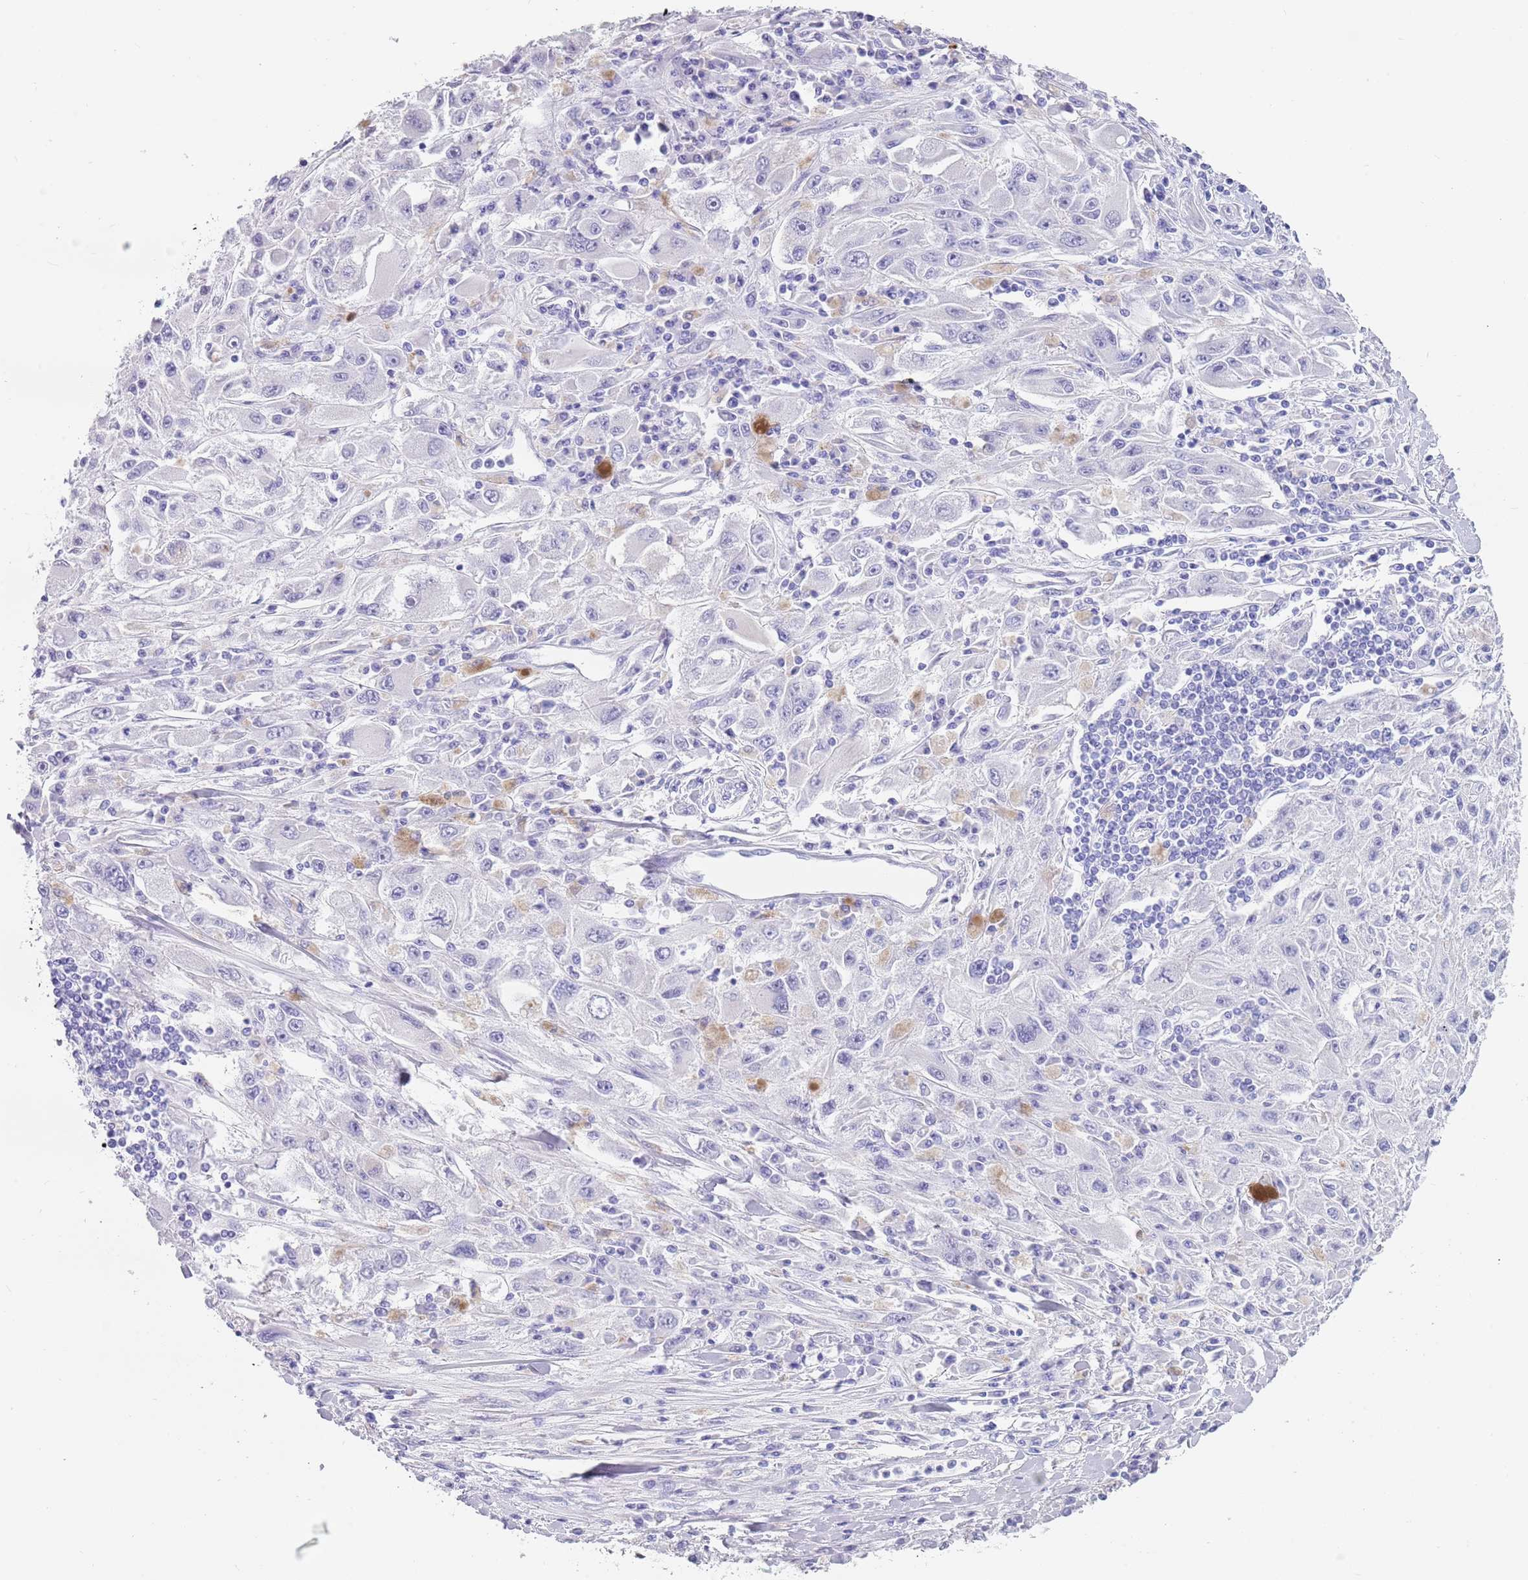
{"staining": {"intensity": "negative", "quantity": "none", "location": "none"}, "tissue": "melanoma", "cell_type": "Tumor cells", "image_type": "cancer", "snomed": [{"axis": "morphology", "description": "Malignant melanoma, Metastatic site"}, {"axis": "topography", "description": "Skin"}], "caption": "Immunohistochemistry micrograph of human malignant melanoma (metastatic site) stained for a protein (brown), which displays no expression in tumor cells.", "gene": "CPXM2", "patient": {"sex": "male", "age": 53}}